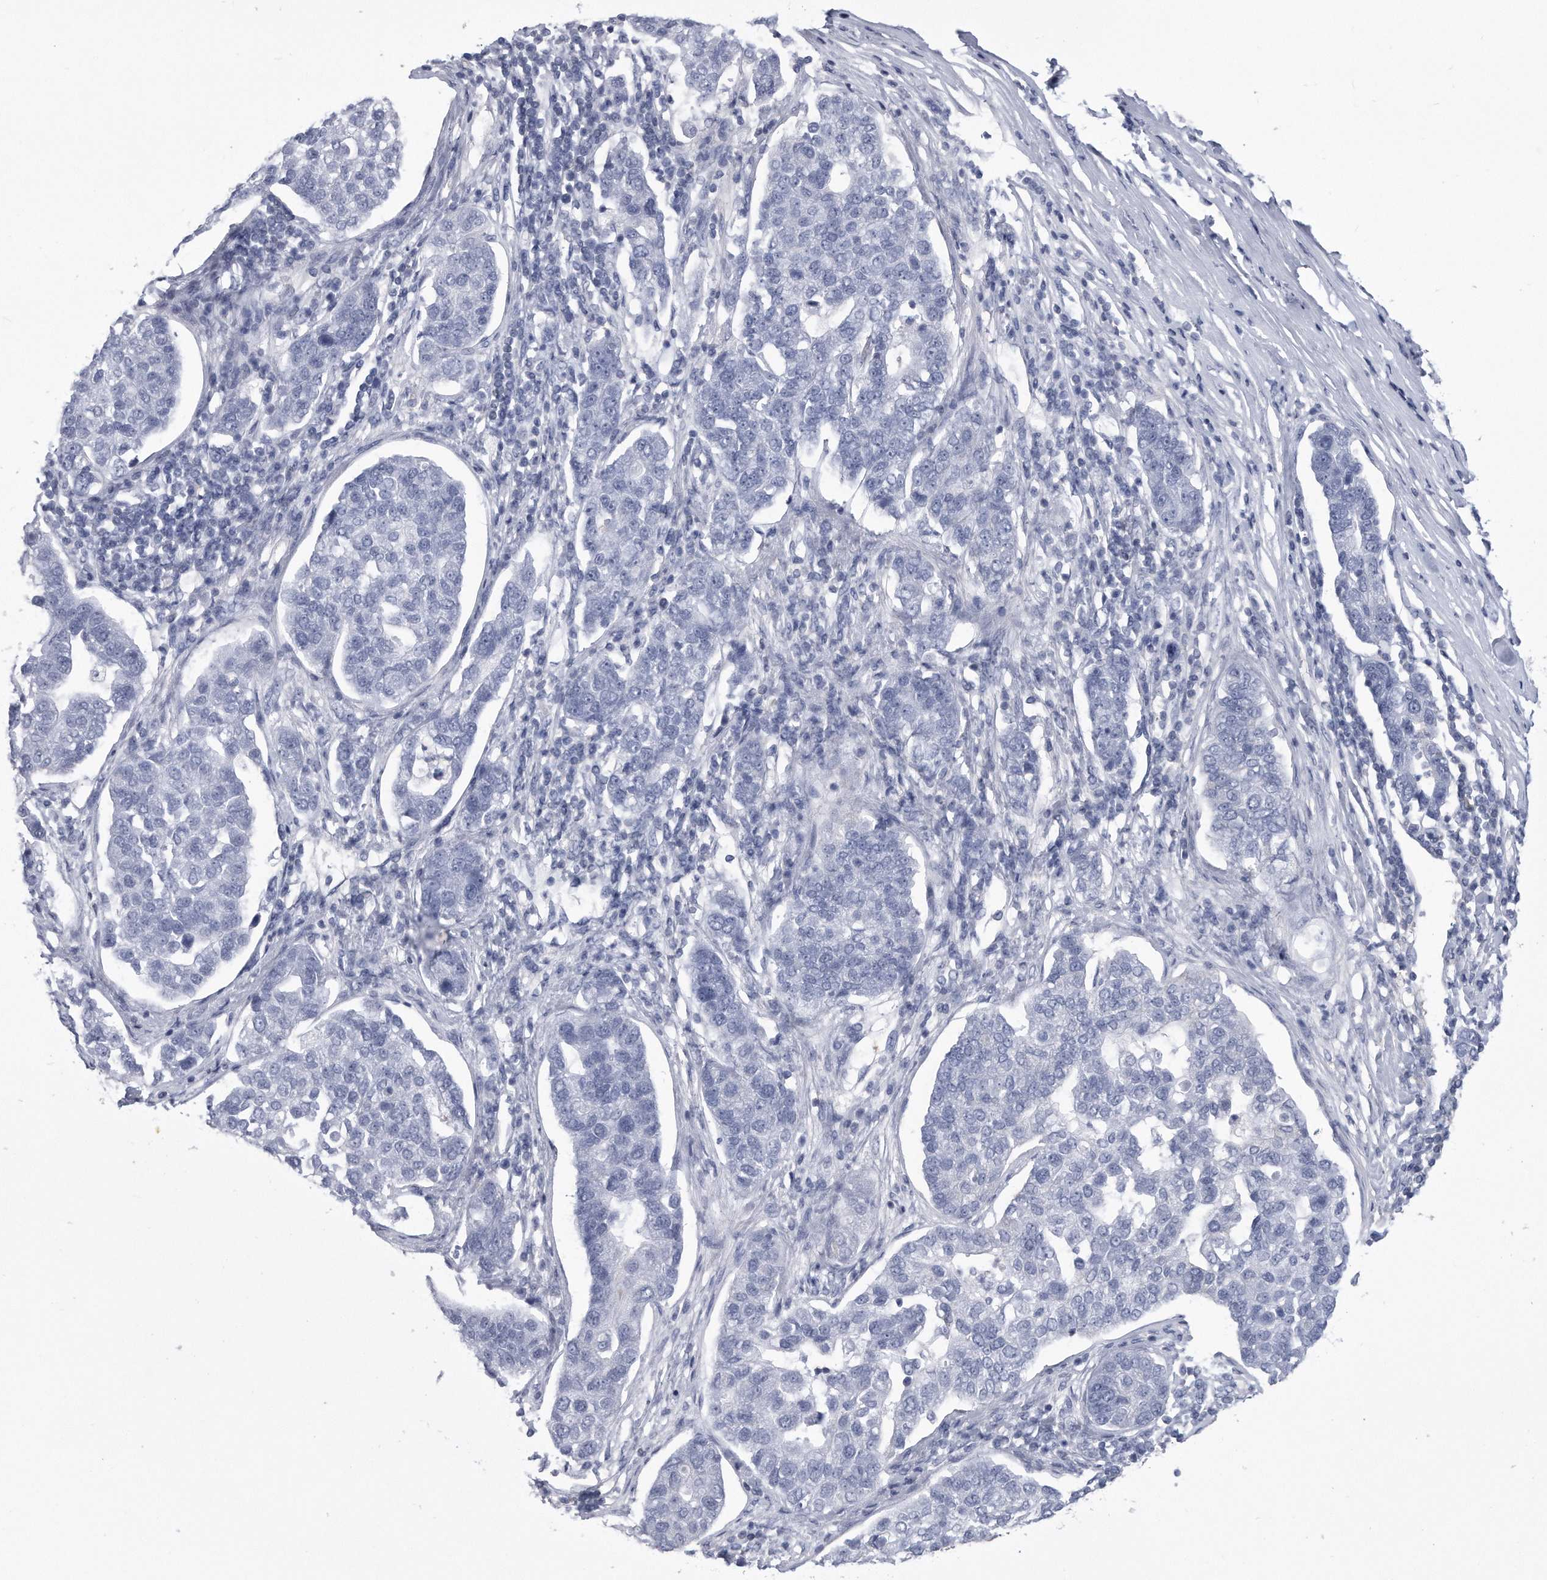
{"staining": {"intensity": "negative", "quantity": "none", "location": "none"}, "tissue": "pancreatic cancer", "cell_type": "Tumor cells", "image_type": "cancer", "snomed": [{"axis": "morphology", "description": "Adenocarcinoma, NOS"}, {"axis": "topography", "description": "Pancreas"}], "caption": "Image shows no significant protein positivity in tumor cells of adenocarcinoma (pancreatic). Brightfield microscopy of immunohistochemistry stained with DAB (3,3'-diaminobenzidine) (brown) and hematoxylin (blue), captured at high magnification.", "gene": "PYGB", "patient": {"sex": "female", "age": 61}}